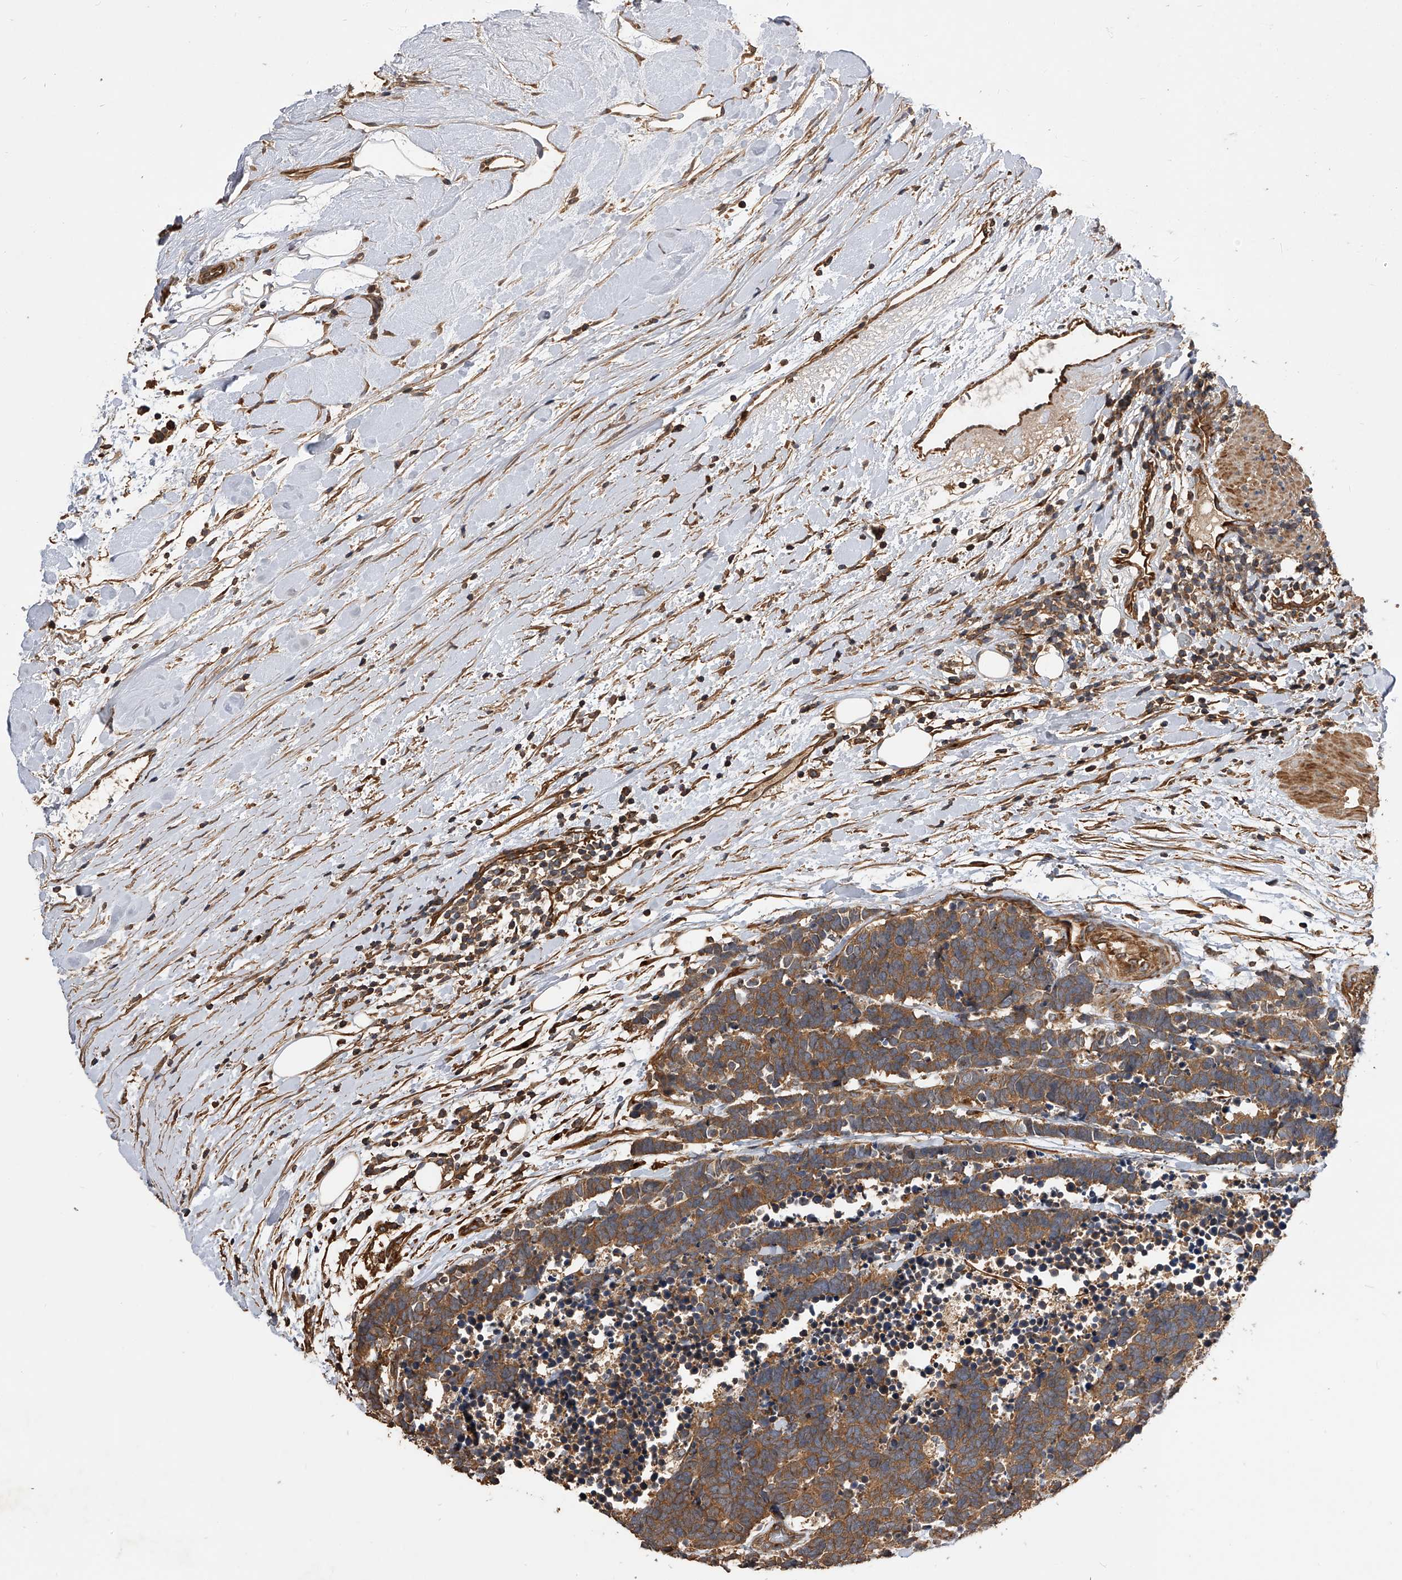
{"staining": {"intensity": "moderate", "quantity": ">75%", "location": "cytoplasmic/membranous"}, "tissue": "carcinoid", "cell_type": "Tumor cells", "image_type": "cancer", "snomed": [{"axis": "morphology", "description": "Carcinoma, NOS"}, {"axis": "morphology", "description": "Carcinoid, malignant, NOS"}, {"axis": "topography", "description": "Urinary bladder"}], "caption": "This photomicrograph demonstrates IHC staining of carcinoma, with medium moderate cytoplasmic/membranous expression in about >75% of tumor cells.", "gene": "PTPRA", "patient": {"sex": "male", "age": 57}}